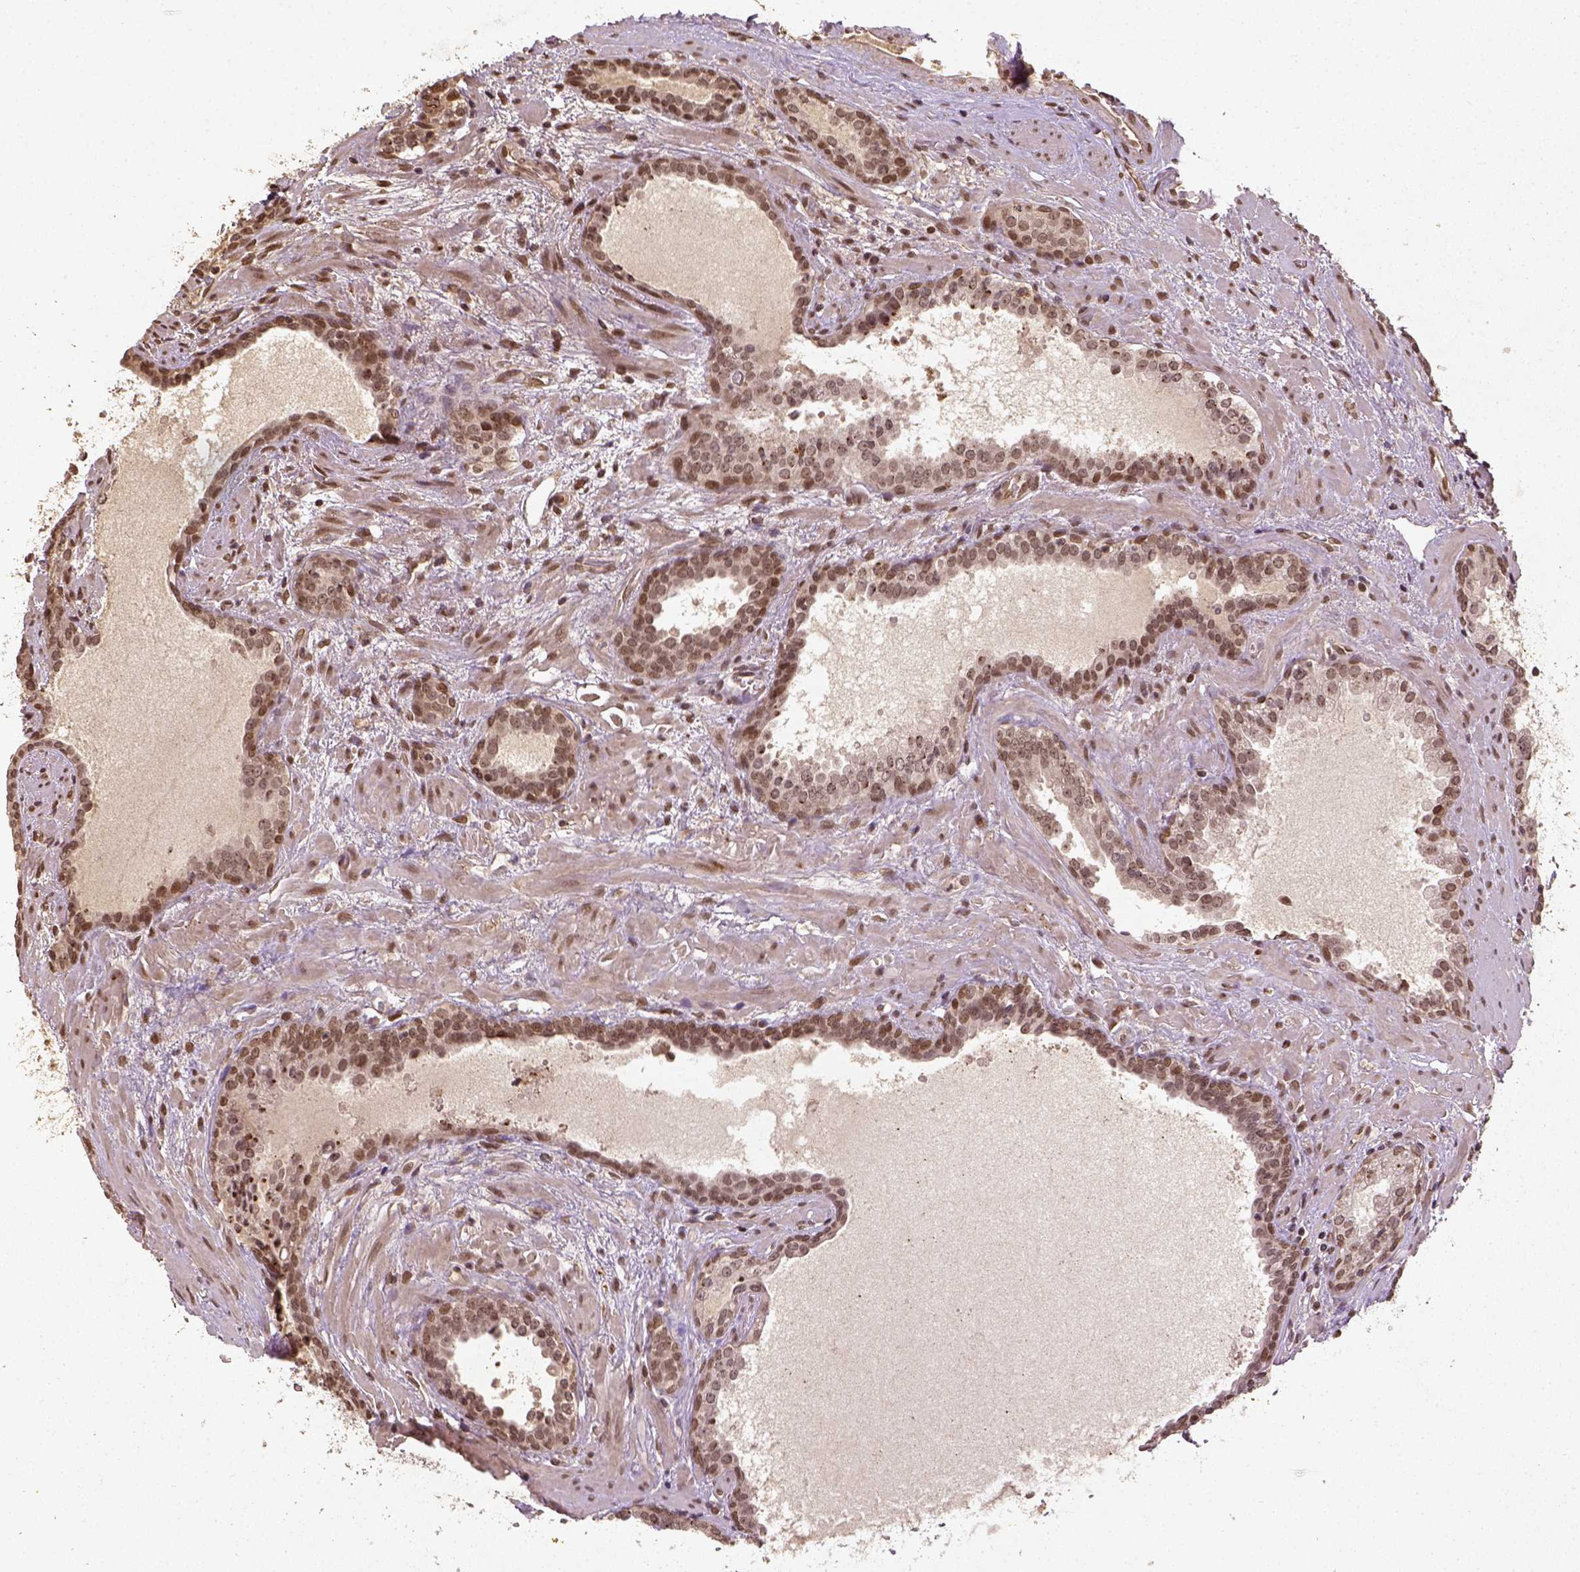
{"staining": {"intensity": "moderate", "quantity": ">75%", "location": "nuclear"}, "tissue": "prostate cancer", "cell_type": "Tumor cells", "image_type": "cancer", "snomed": [{"axis": "morphology", "description": "Adenocarcinoma, NOS"}, {"axis": "topography", "description": "Prostate"}], "caption": "This image reveals adenocarcinoma (prostate) stained with IHC to label a protein in brown. The nuclear of tumor cells show moderate positivity for the protein. Nuclei are counter-stained blue.", "gene": "BANF1", "patient": {"sex": "male", "age": 66}}